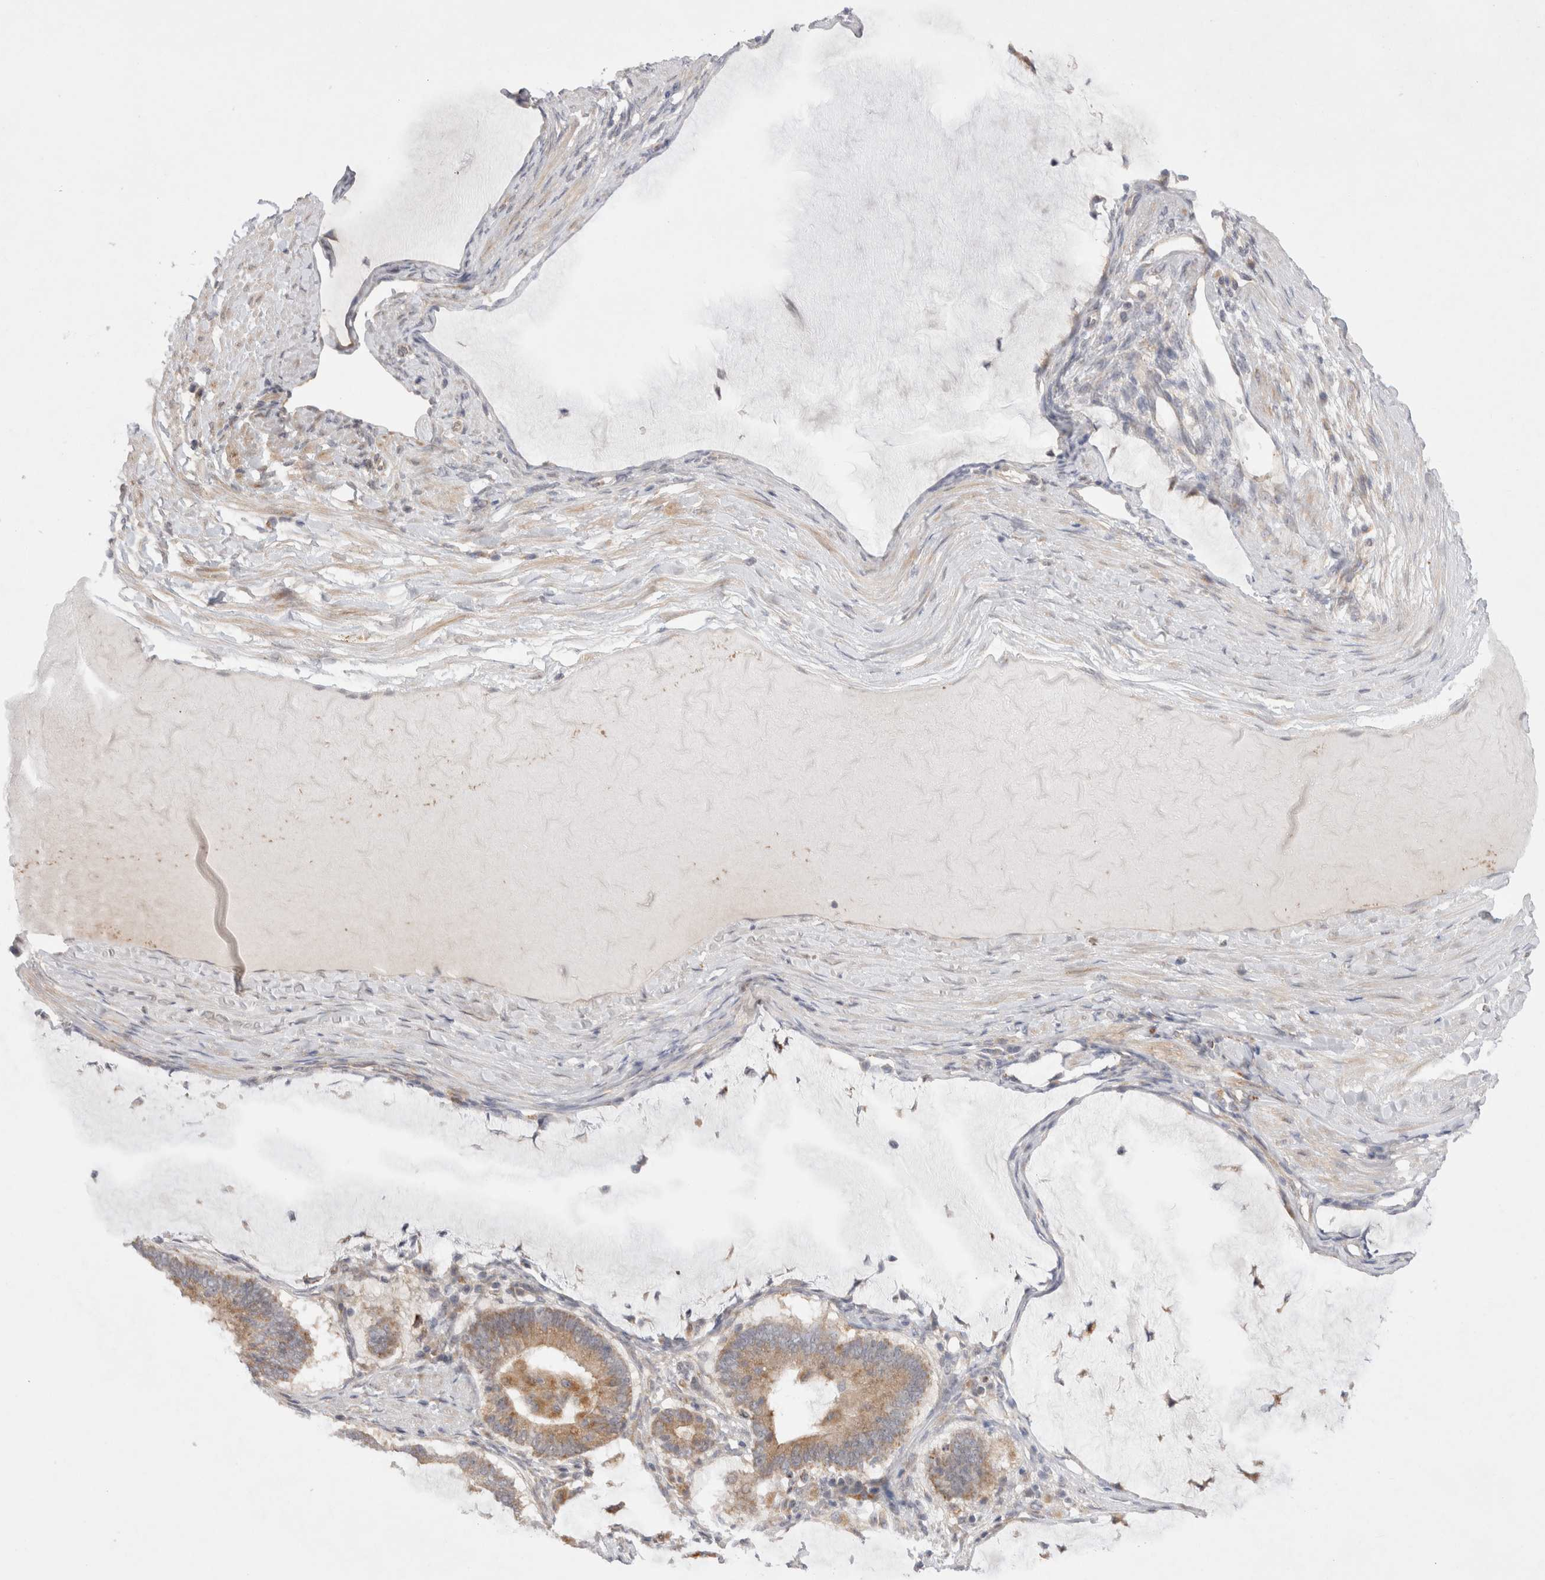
{"staining": {"intensity": "moderate", "quantity": "25%-75%", "location": "cytoplasmic/membranous"}, "tissue": "ovarian cancer", "cell_type": "Tumor cells", "image_type": "cancer", "snomed": [{"axis": "morphology", "description": "Cystadenocarcinoma, mucinous, NOS"}, {"axis": "topography", "description": "Ovary"}], "caption": "Human ovarian cancer stained for a protein (brown) displays moderate cytoplasmic/membranous positive staining in about 25%-75% of tumor cells.", "gene": "NPC1", "patient": {"sex": "female", "age": 61}}